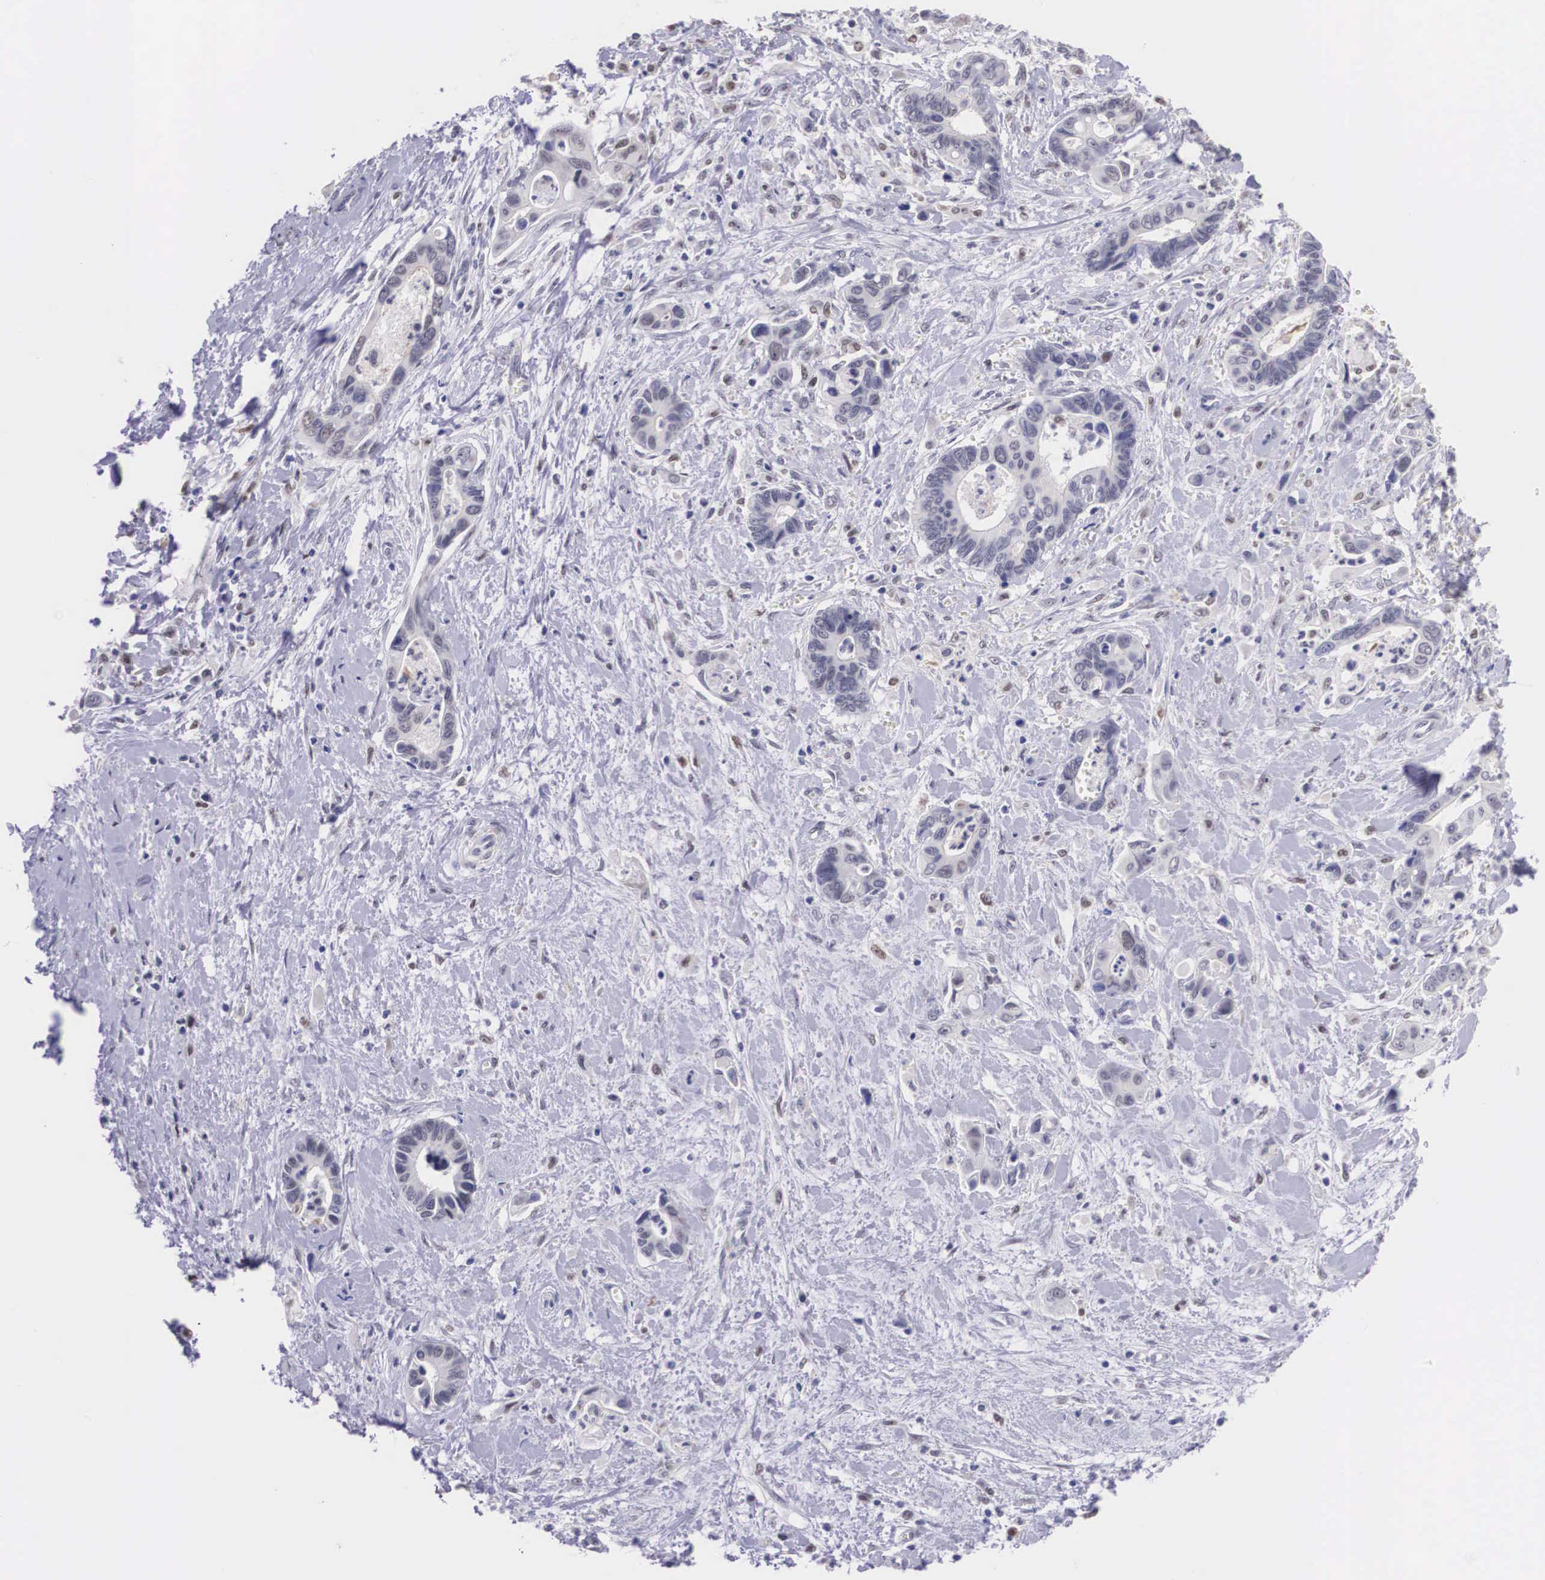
{"staining": {"intensity": "negative", "quantity": "none", "location": "none"}, "tissue": "pancreatic cancer", "cell_type": "Tumor cells", "image_type": "cancer", "snomed": [{"axis": "morphology", "description": "Adenocarcinoma, NOS"}, {"axis": "topography", "description": "Pancreas"}], "caption": "Immunohistochemical staining of pancreatic cancer demonstrates no significant expression in tumor cells.", "gene": "ETV6", "patient": {"sex": "female", "age": 70}}